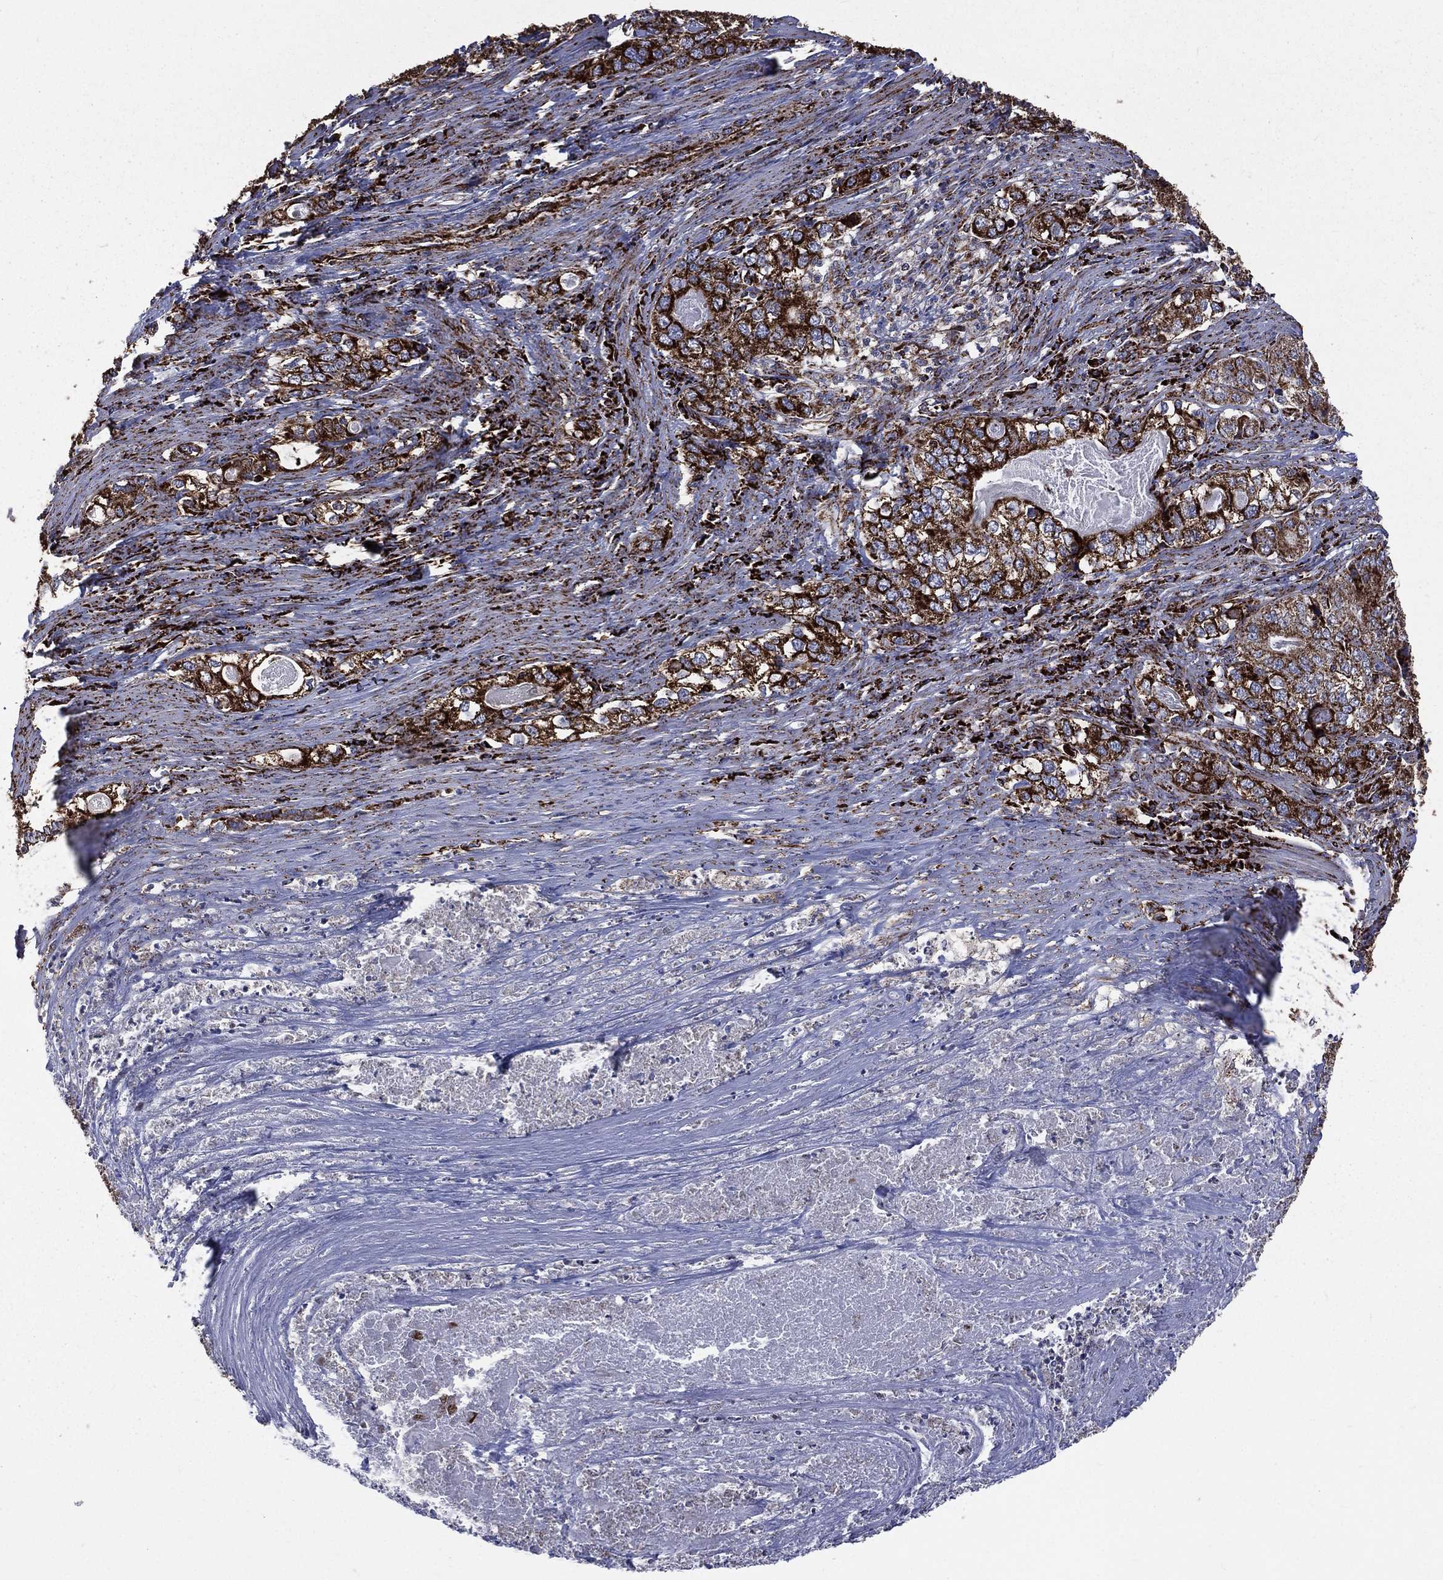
{"staining": {"intensity": "strong", "quantity": ">75%", "location": "cytoplasmic/membranous"}, "tissue": "stomach cancer", "cell_type": "Tumor cells", "image_type": "cancer", "snomed": [{"axis": "morphology", "description": "Adenocarcinoma, NOS"}, {"axis": "topography", "description": "Stomach, lower"}], "caption": "Immunohistochemical staining of human stomach cancer shows strong cytoplasmic/membranous protein staining in approximately >75% of tumor cells.", "gene": "GOT2", "patient": {"sex": "female", "age": 72}}